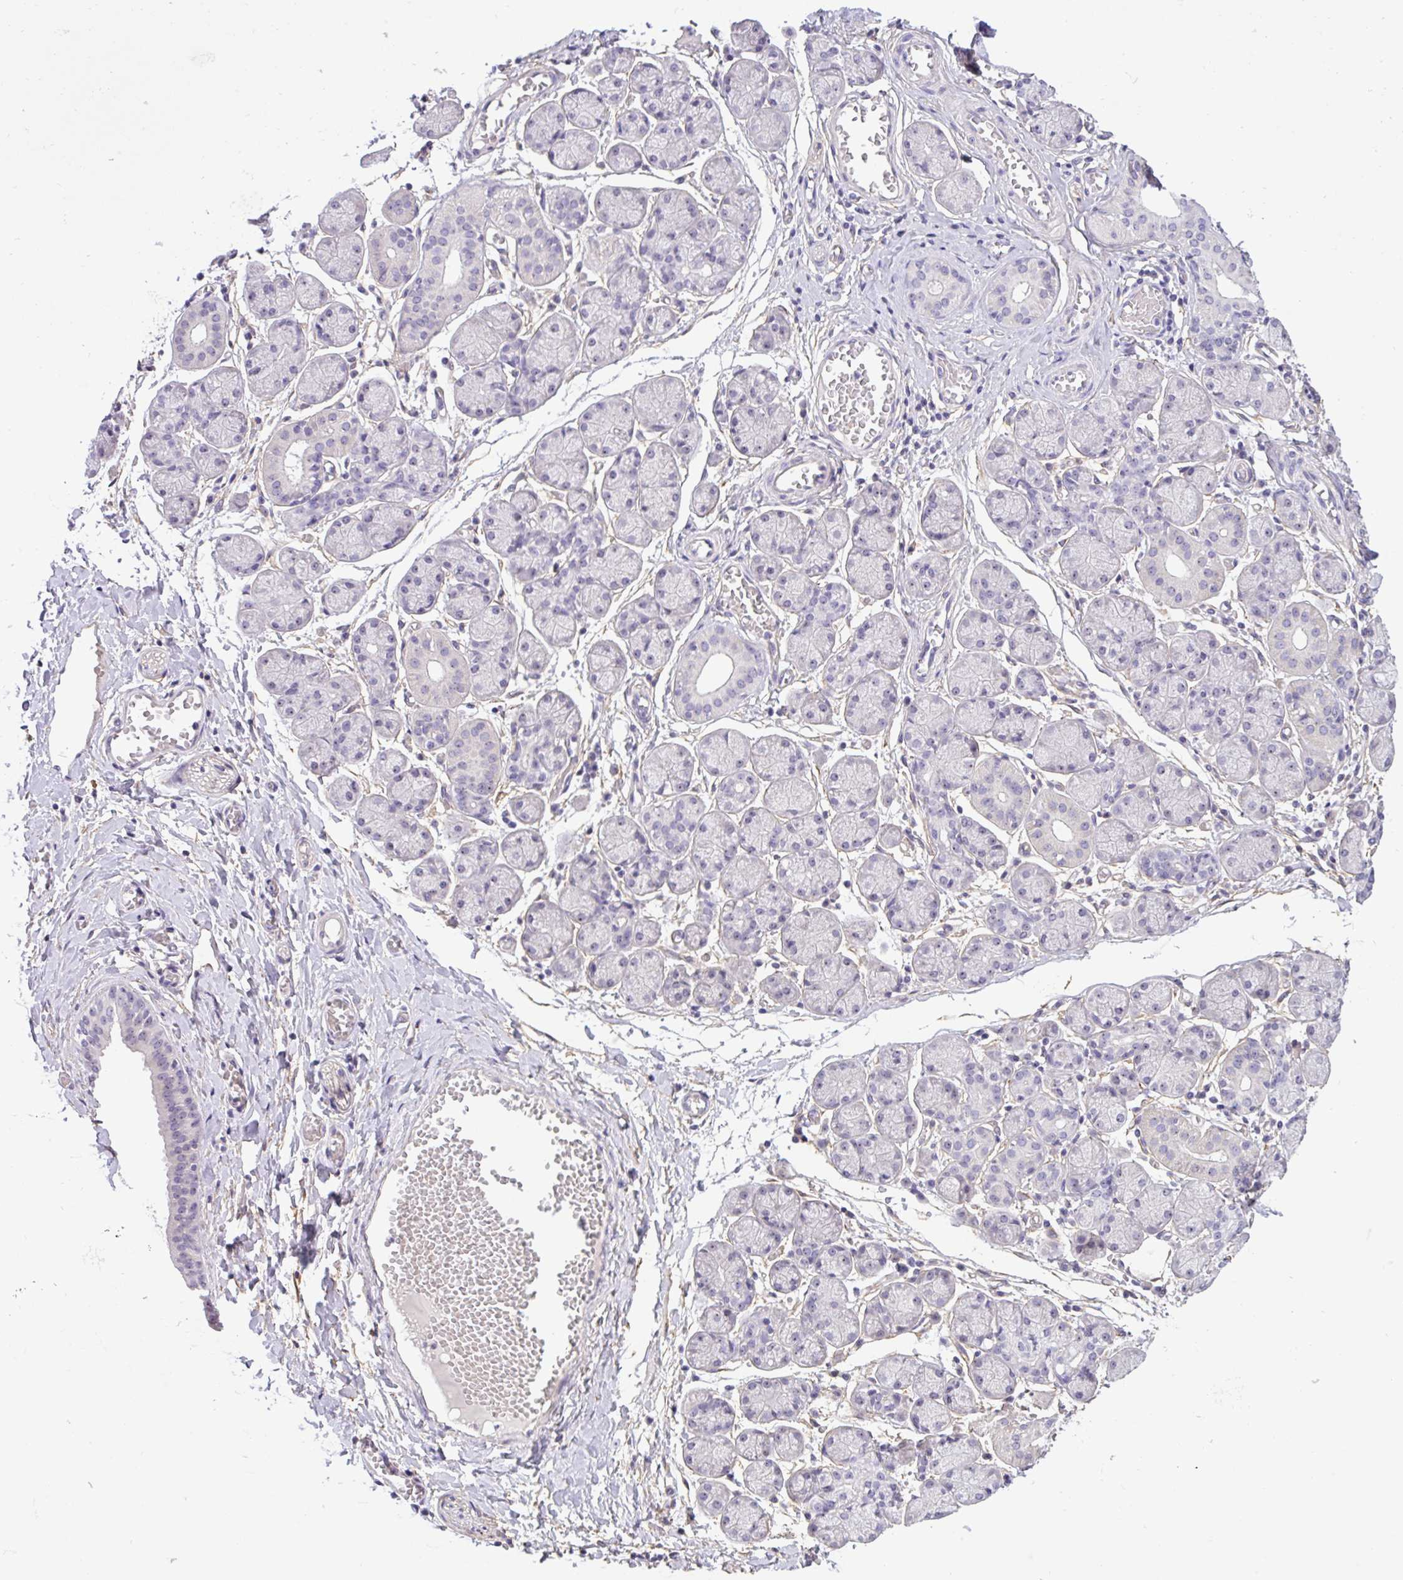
{"staining": {"intensity": "moderate", "quantity": "<25%", "location": "nuclear"}, "tissue": "salivary gland", "cell_type": "Glandular cells", "image_type": "normal", "snomed": [{"axis": "morphology", "description": "Normal tissue, NOS"}, {"axis": "topography", "description": "Salivary gland"}], "caption": "A brown stain shows moderate nuclear positivity of a protein in glandular cells of normal human salivary gland. The protein is stained brown, and the nuclei are stained in blue (DAB IHC with brightfield microscopy, high magnification).", "gene": "MXRA8", "patient": {"sex": "female", "age": 24}}